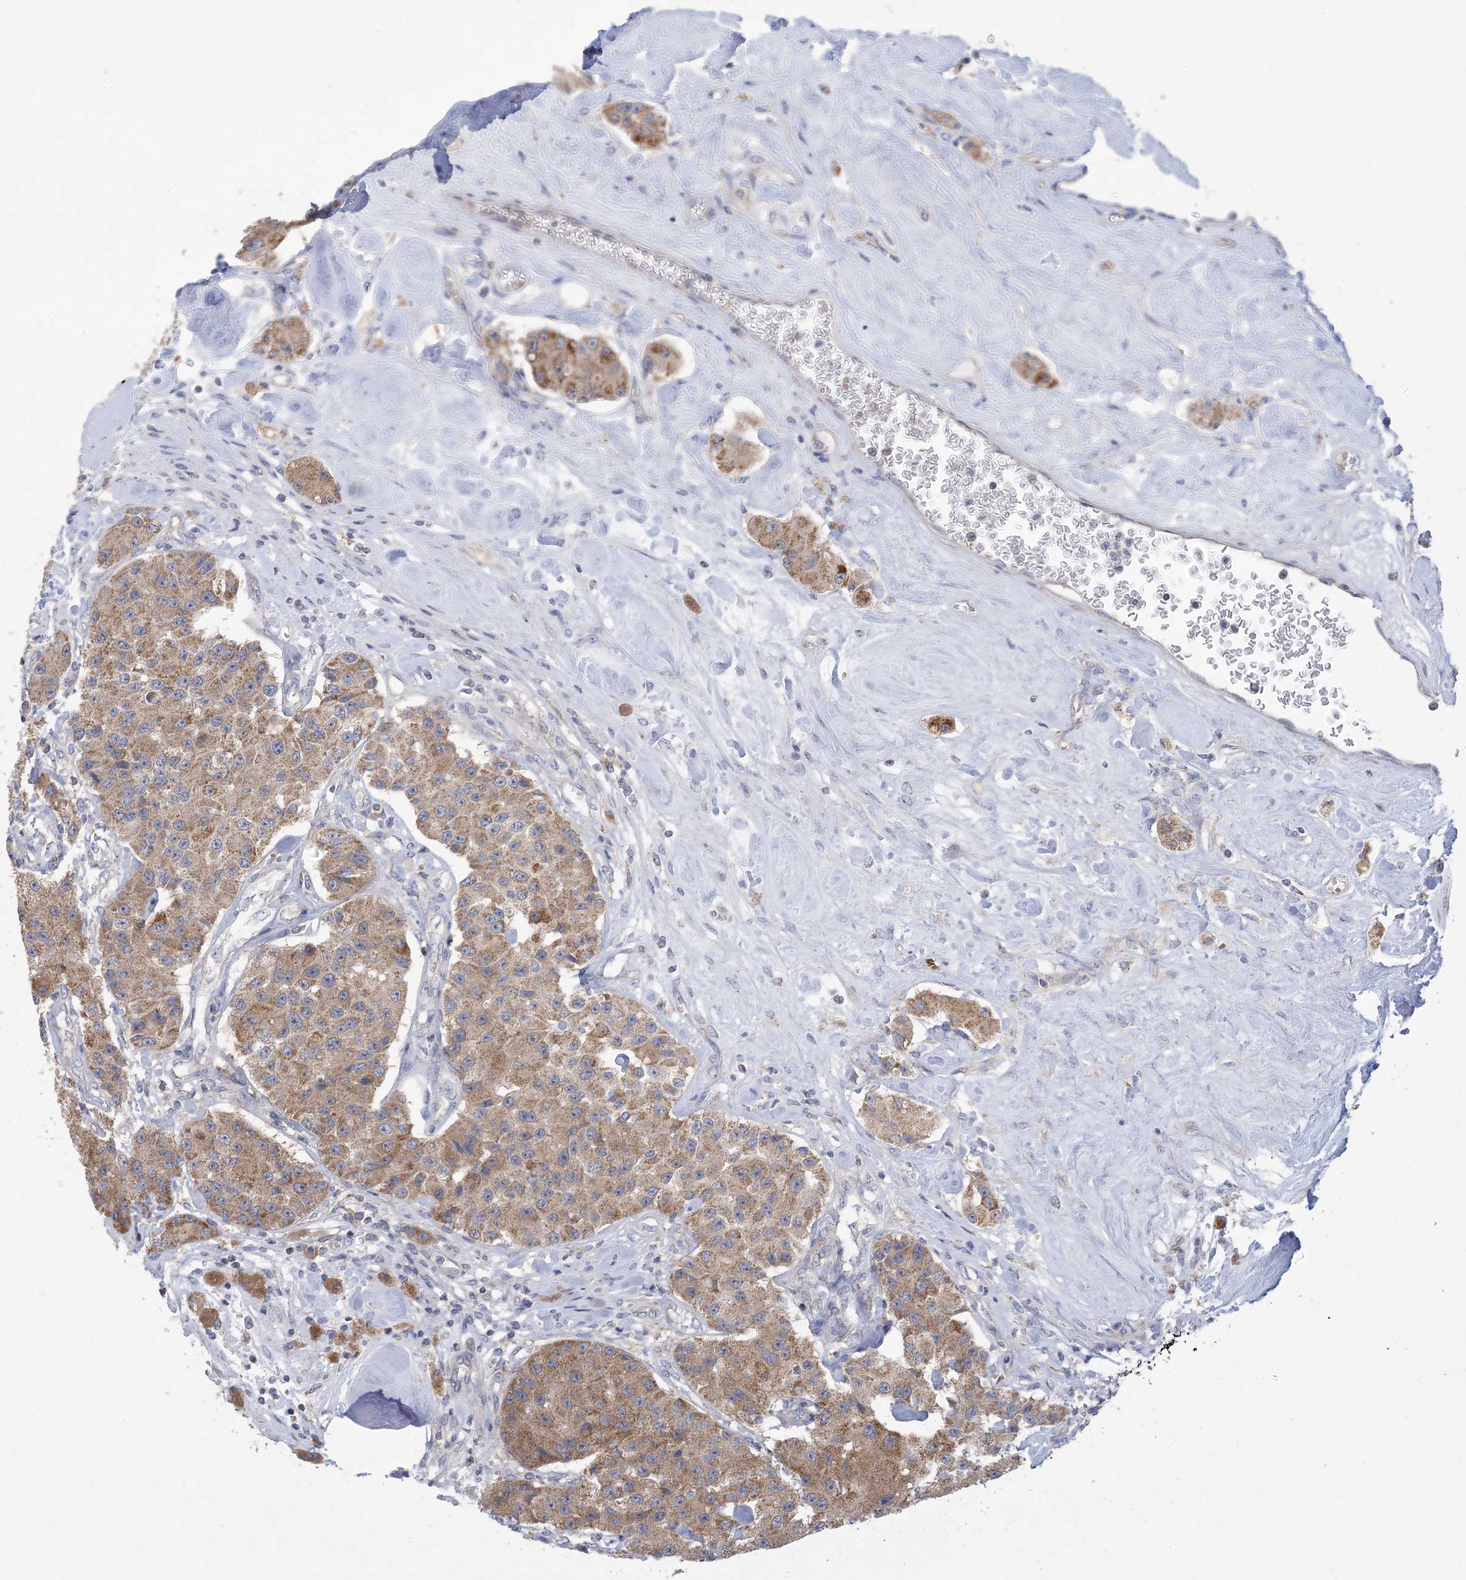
{"staining": {"intensity": "moderate", "quantity": ">75%", "location": "cytoplasmic/membranous"}, "tissue": "carcinoid", "cell_type": "Tumor cells", "image_type": "cancer", "snomed": [{"axis": "morphology", "description": "Carcinoid, malignant, NOS"}, {"axis": "topography", "description": "Pancreas"}], "caption": "Tumor cells display medium levels of moderate cytoplasmic/membranous expression in about >75% of cells in carcinoid. (Stains: DAB (3,3'-diaminobenzidine) in brown, nuclei in blue, Microscopy: brightfield microscopy at high magnification).", "gene": "CLEC16A", "patient": {"sex": "male", "age": 41}}